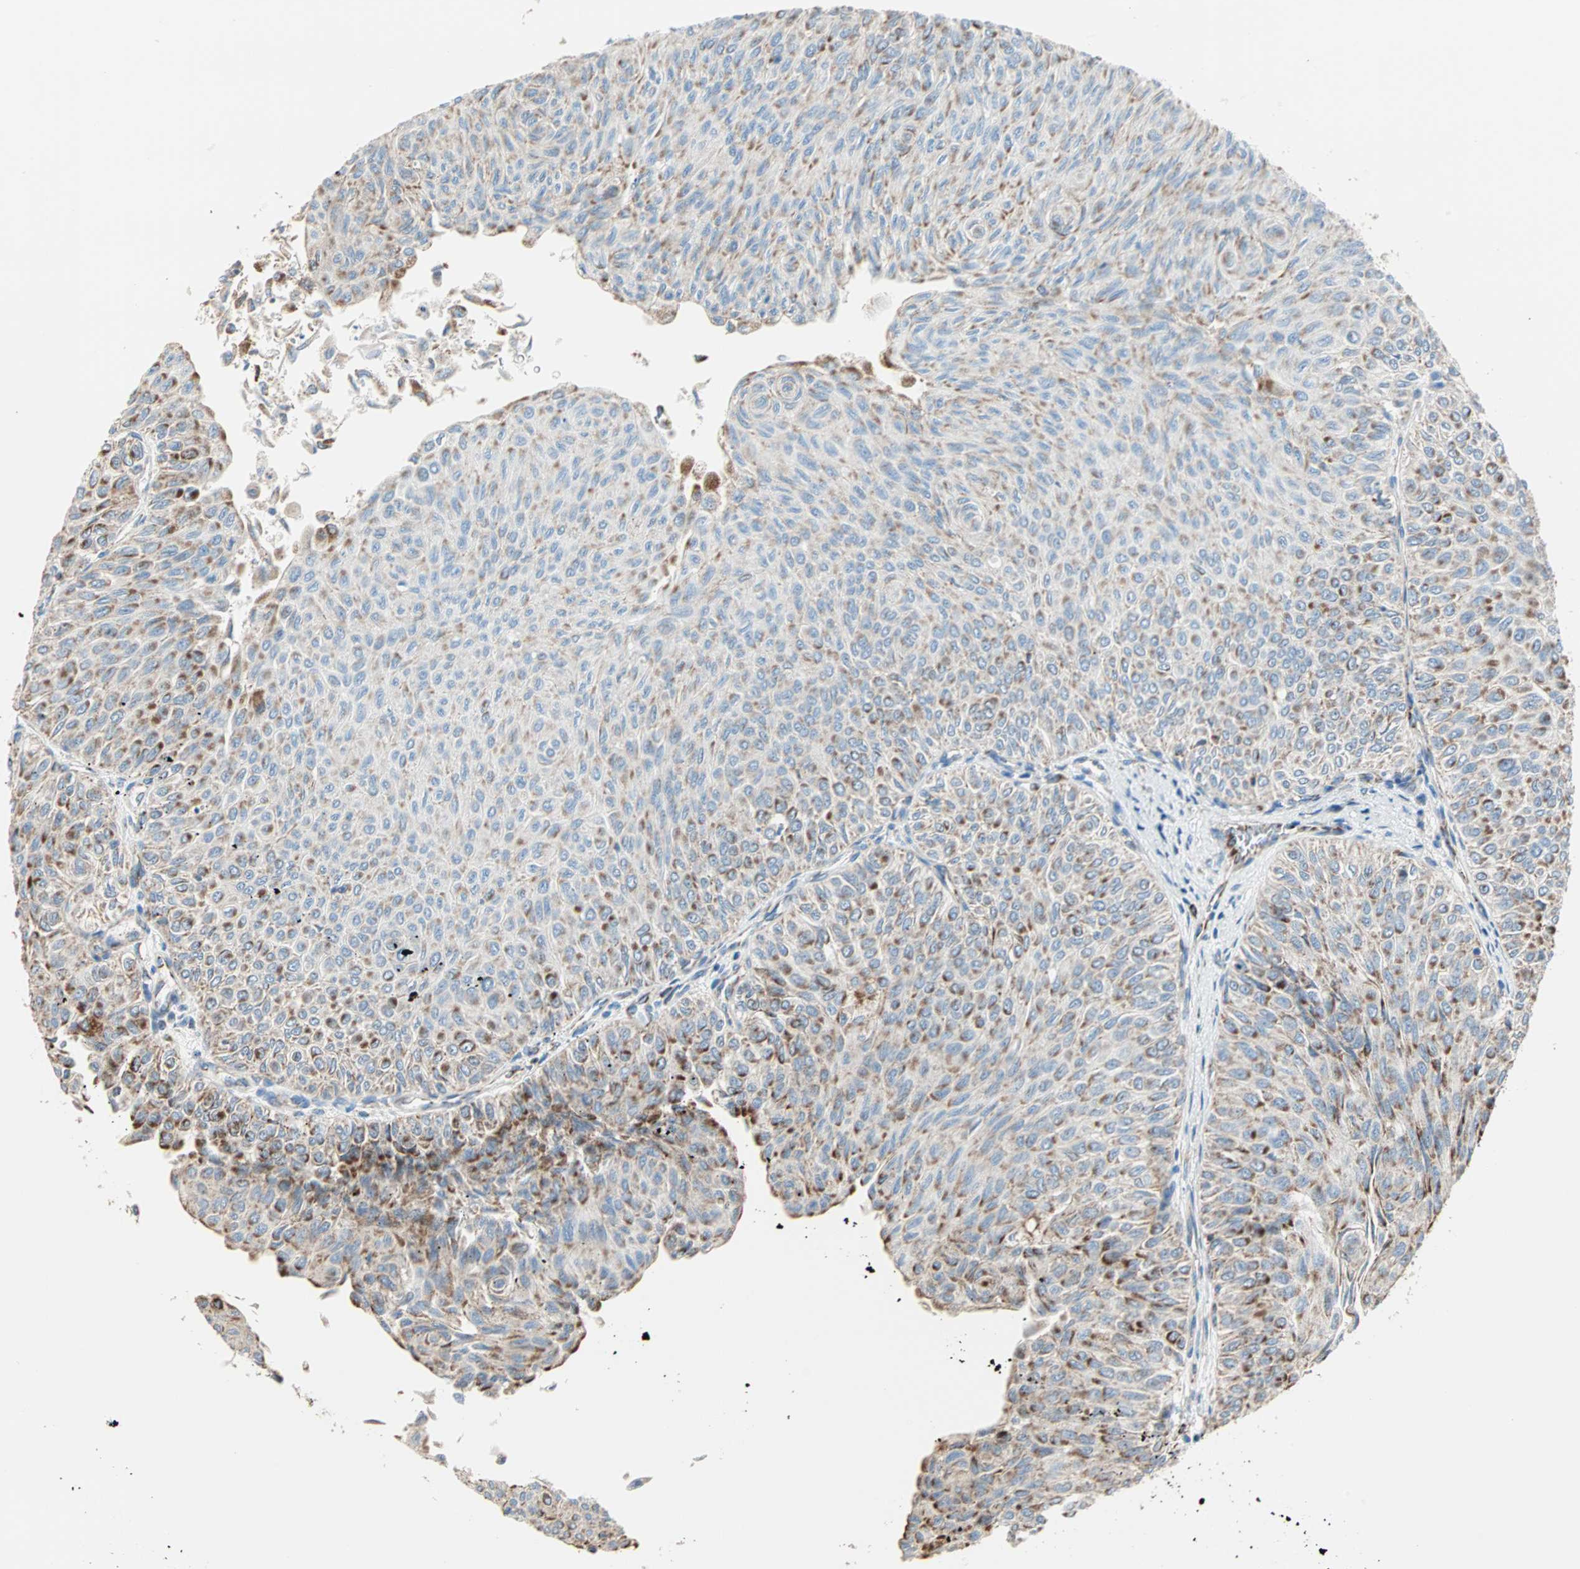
{"staining": {"intensity": "moderate", "quantity": ">75%", "location": "cytoplasmic/membranous"}, "tissue": "urothelial cancer", "cell_type": "Tumor cells", "image_type": "cancer", "snomed": [{"axis": "morphology", "description": "Urothelial carcinoma, Low grade"}, {"axis": "topography", "description": "Urinary bladder"}], "caption": "Human urothelial cancer stained with a brown dye displays moderate cytoplasmic/membranous positive staining in approximately >75% of tumor cells.", "gene": "TST", "patient": {"sex": "male", "age": 78}}